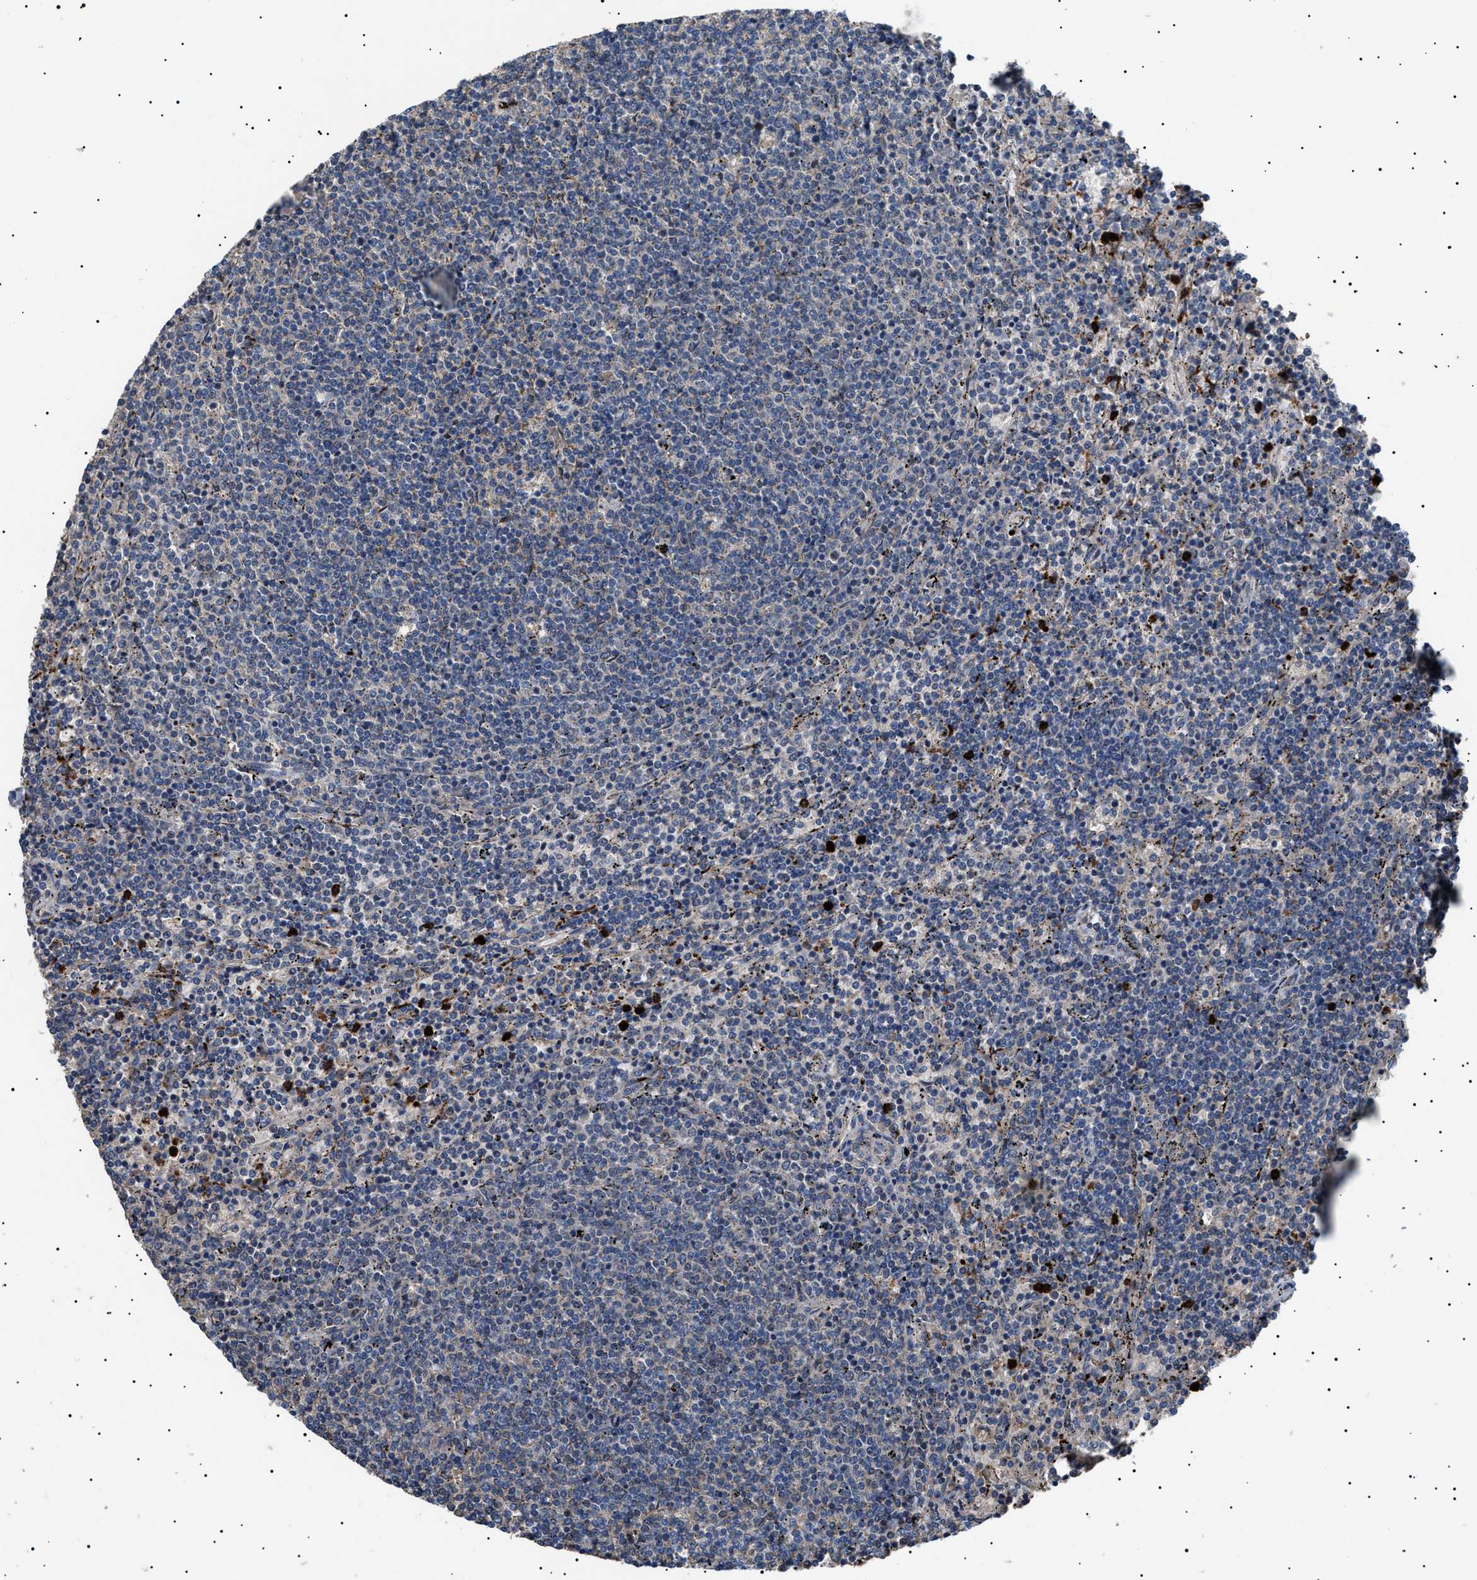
{"staining": {"intensity": "negative", "quantity": "none", "location": "none"}, "tissue": "lymphoma", "cell_type": "Tumor cells", "image_type": "cancer", "snomed": [{"axis": "morphology", "description": "Malignant lymphoma, non-Hodgkin's type, Low grade"}, {"axis": "topography", "description": "Spleen"}], "caption": "Tumor cells show no significant protein staining in low-grade malignant lymphoma, non-Hodgkin's type.", "gene": "PTRH1", "patient": {"sex": "female", "age": 50}}